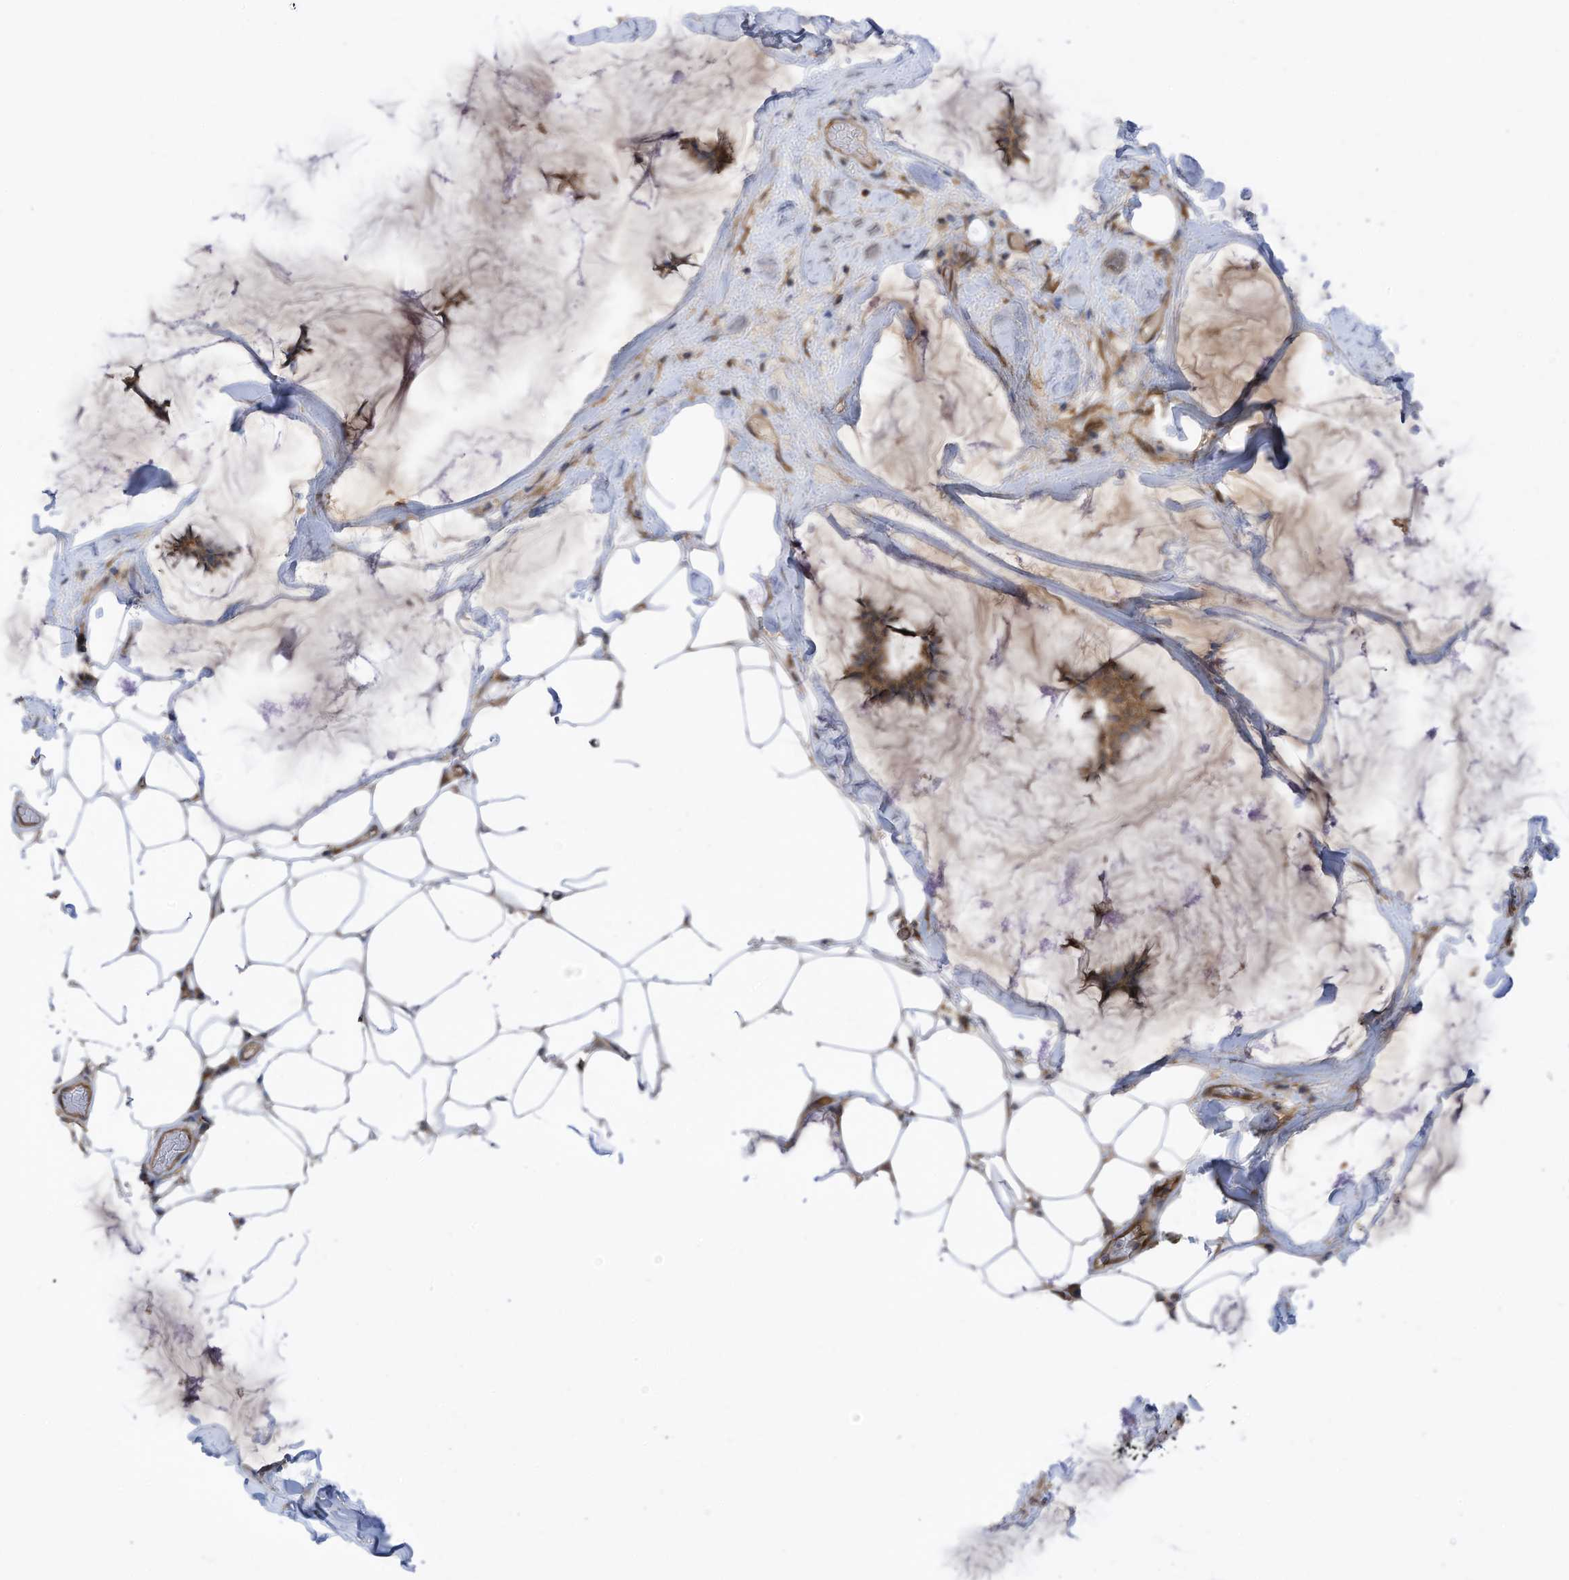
{"staining": {"intensity": "strong", "quantity": ">75%", "location": "cytoplasmic/membranous"}, "tissue": "breast cancer", "cell_type": "Tumor cells", "image_type": "cancer", "snomed": [{"axis": "morphology", "description": "Duct carcinoma"}, {"axis": "topography", "description": "Breast"}], "caption": "IHC of infiltrating ductal carcinoma (breast) displays high levels of strong cytoplasmic/membranous expression in about >75% of tumor cells.", "gene": "REPS1", "patient": {"sex": "female", "age": 93}}